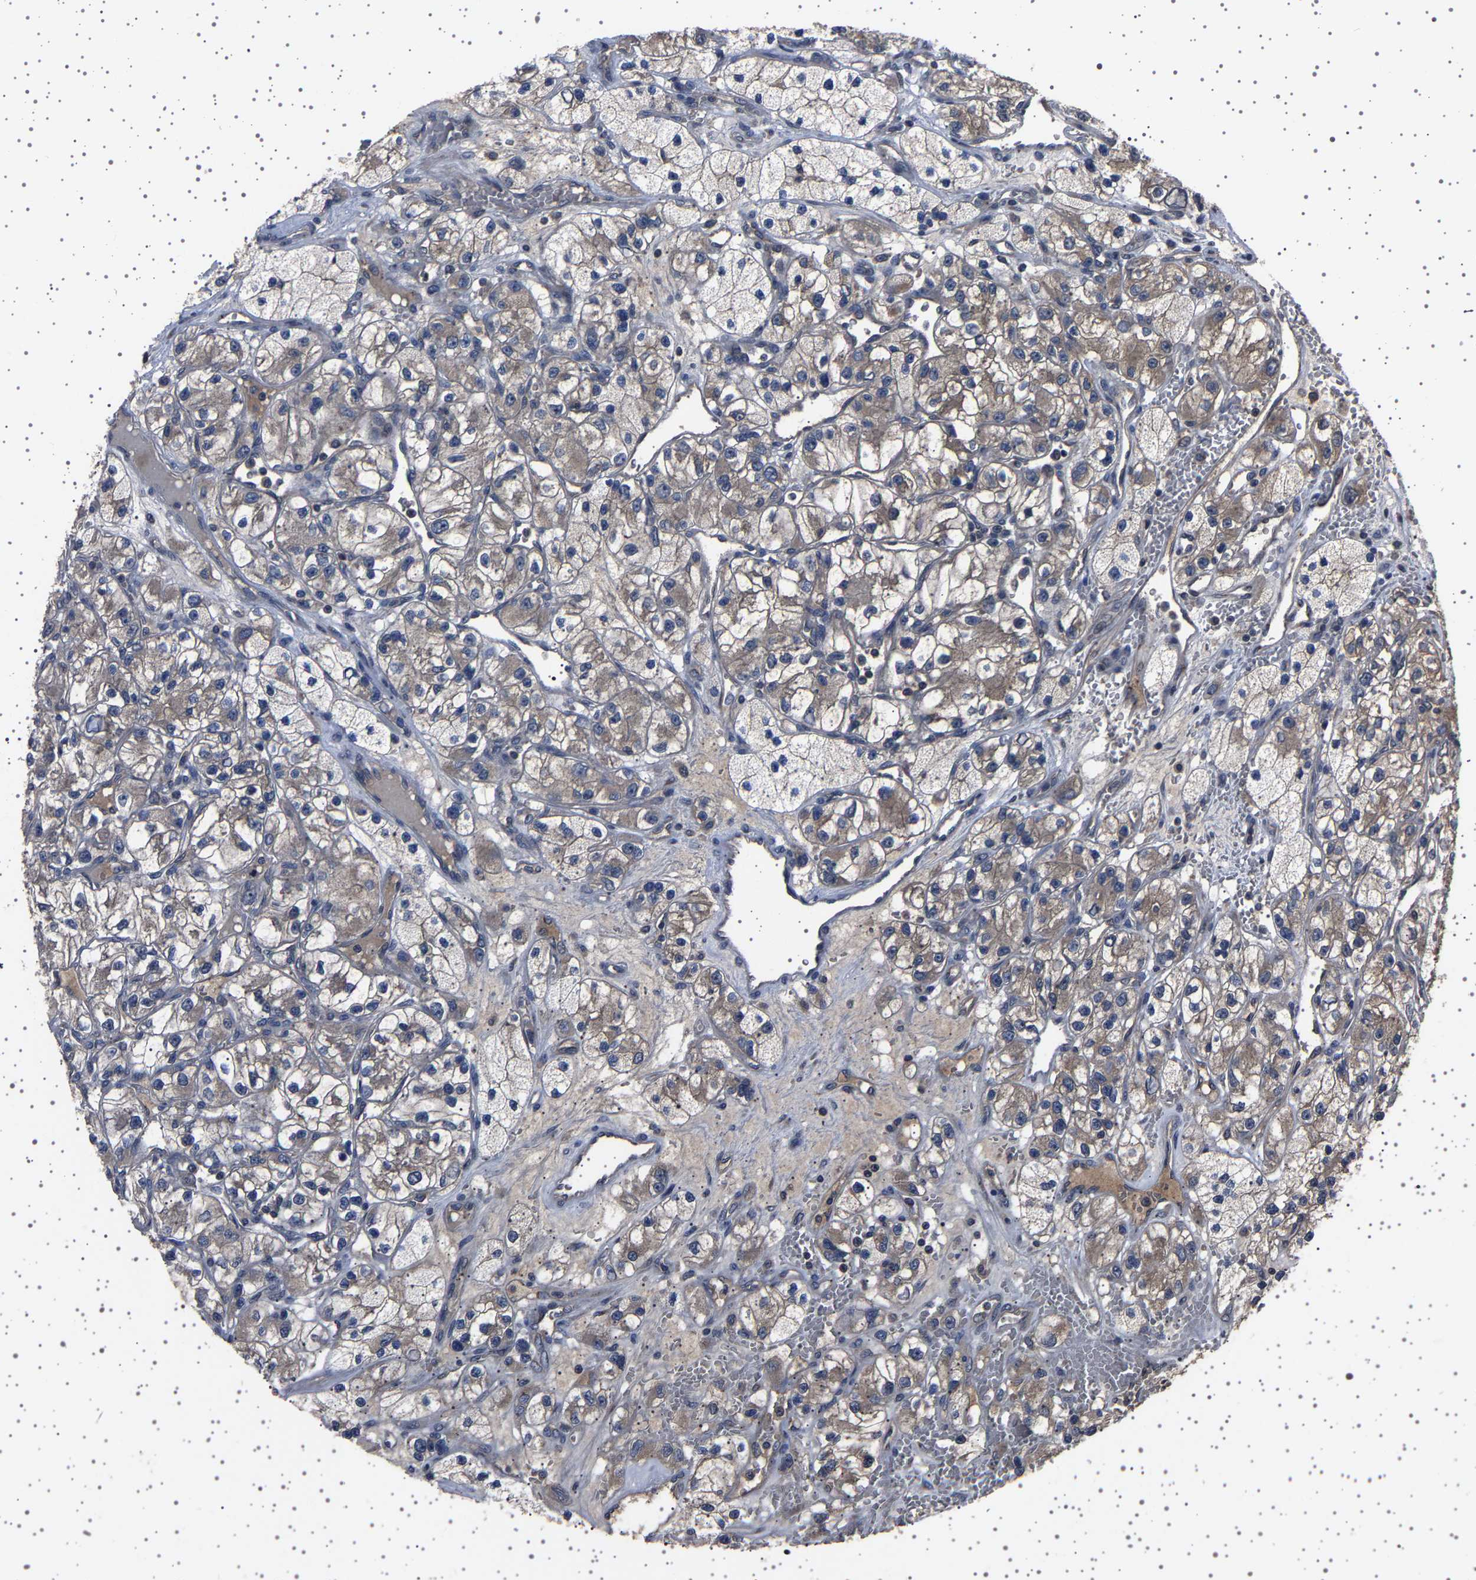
{"staining": {"intensity": "weak", "quantity": "25%-75%", "location": "cytoplasmic/membranous"}, "tissue": "renal cancer", "cell_type": "Tumor cells", "image_type": "cancer", "snomed": [{"axis": "morphology", "description": "Adenocarcinoma, NOS"}, {"axis": "topography", "description": "Kidney"}], "caption": "Tumor cells exhibit low levels of weak cytoplasmic/membranous expression in about 25%-75% of cells in human renal adenocarcinoma.", "gene": "NCKAP1", "patient": {"sex": "female", "age": 57}}